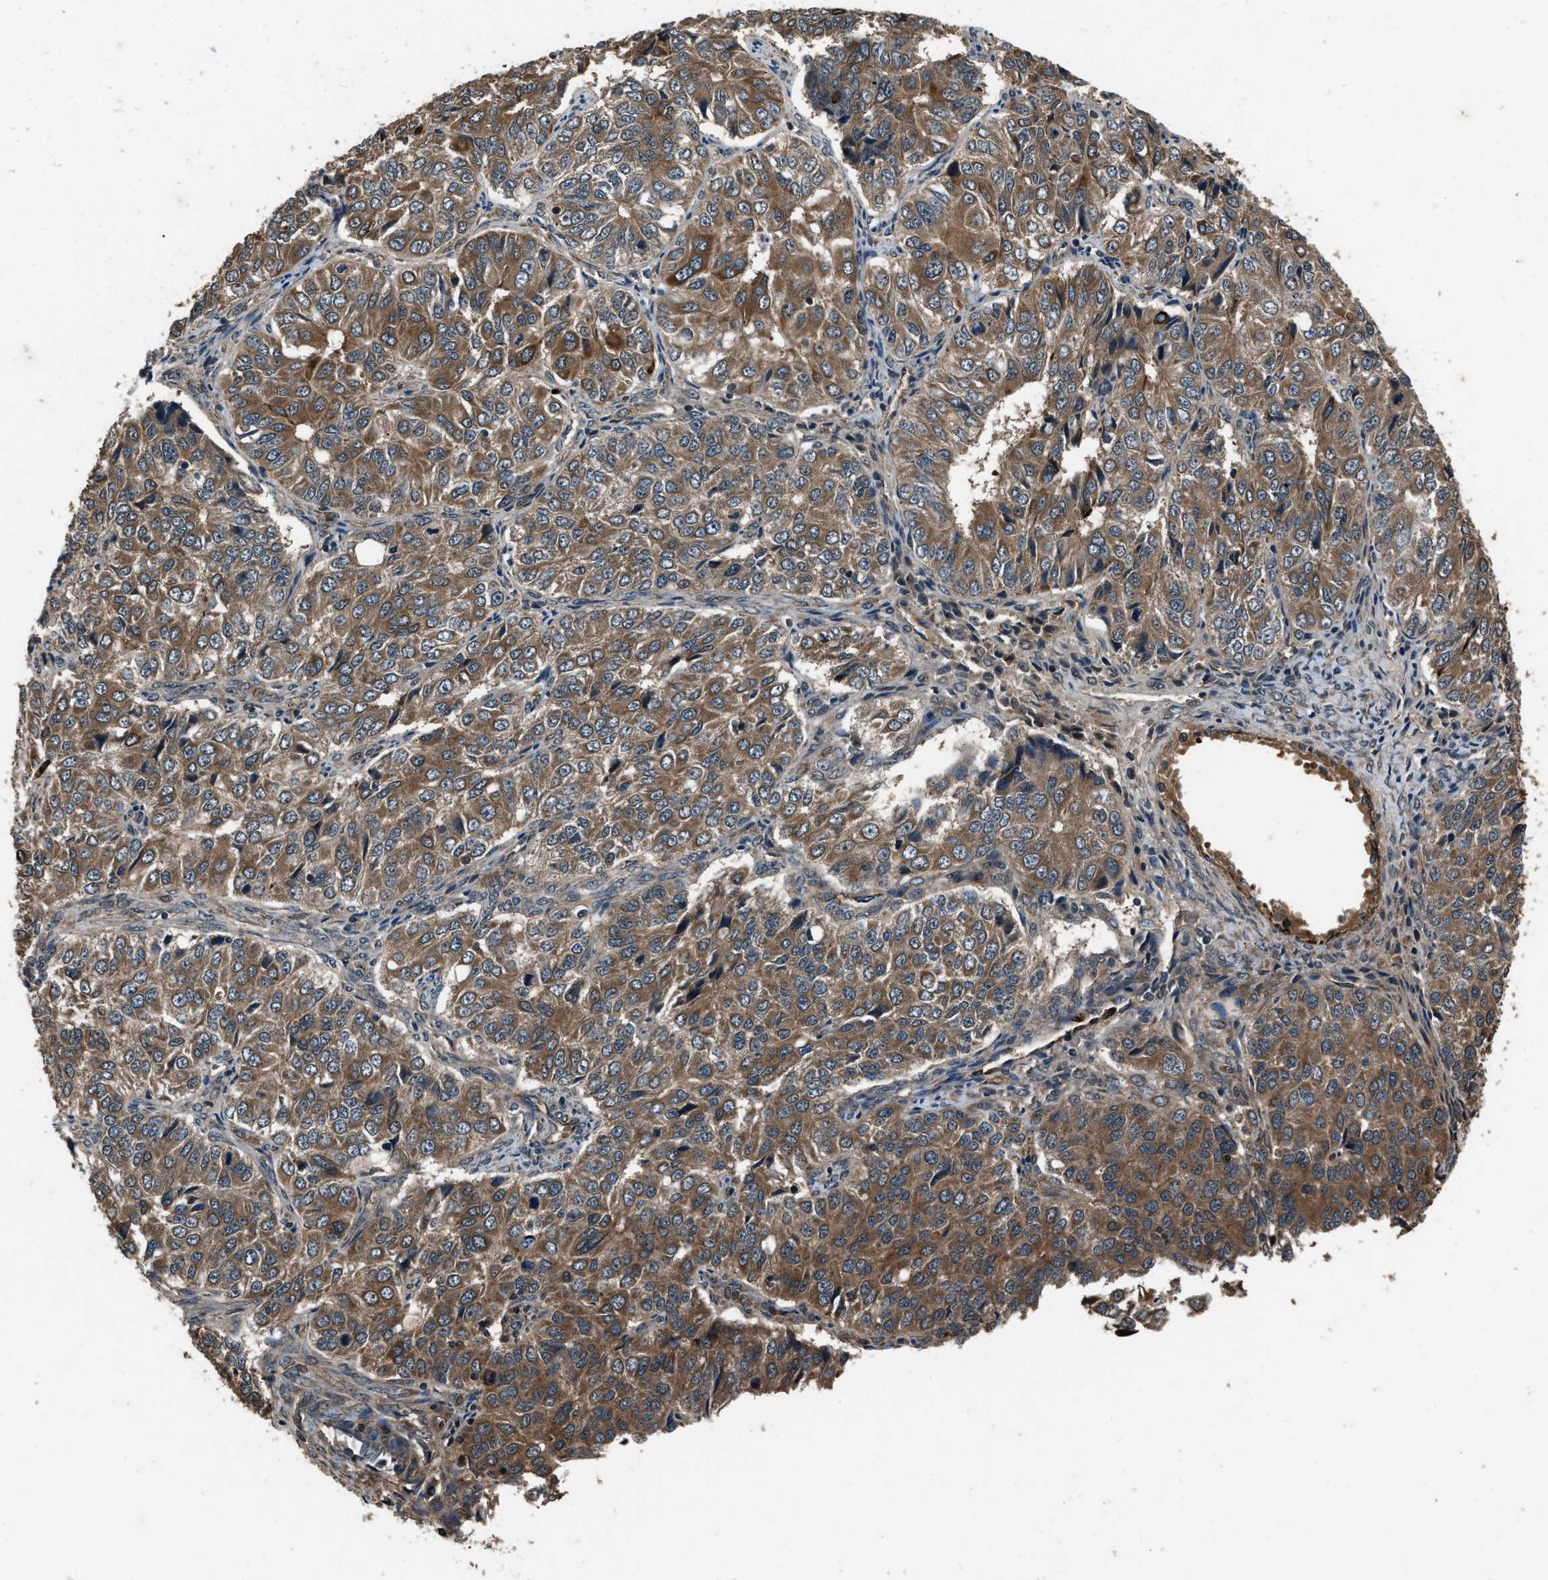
{"staining": {"intensity": "moderate", "quantity": ">75%", "location": "cytoplasmic/membranous"}, "tissue": "ovarian cancer", "cell_type": "Tumor cells", "image_type": "cancer", "snomed": [{"axis": "morphology", "description": "Carcinoma, endometroid"}, {"axis": "topography", "description": "Ovary"}], "caption": "DAB immunohistochemical staining of endometroid carcinoma (ovarian) exhibits moderate cytoplasmic/membranous protein staining in approximately >75% of tumor cells.", "gene": "IRAK4", "patient": {"sex": "female", "age": 51}}